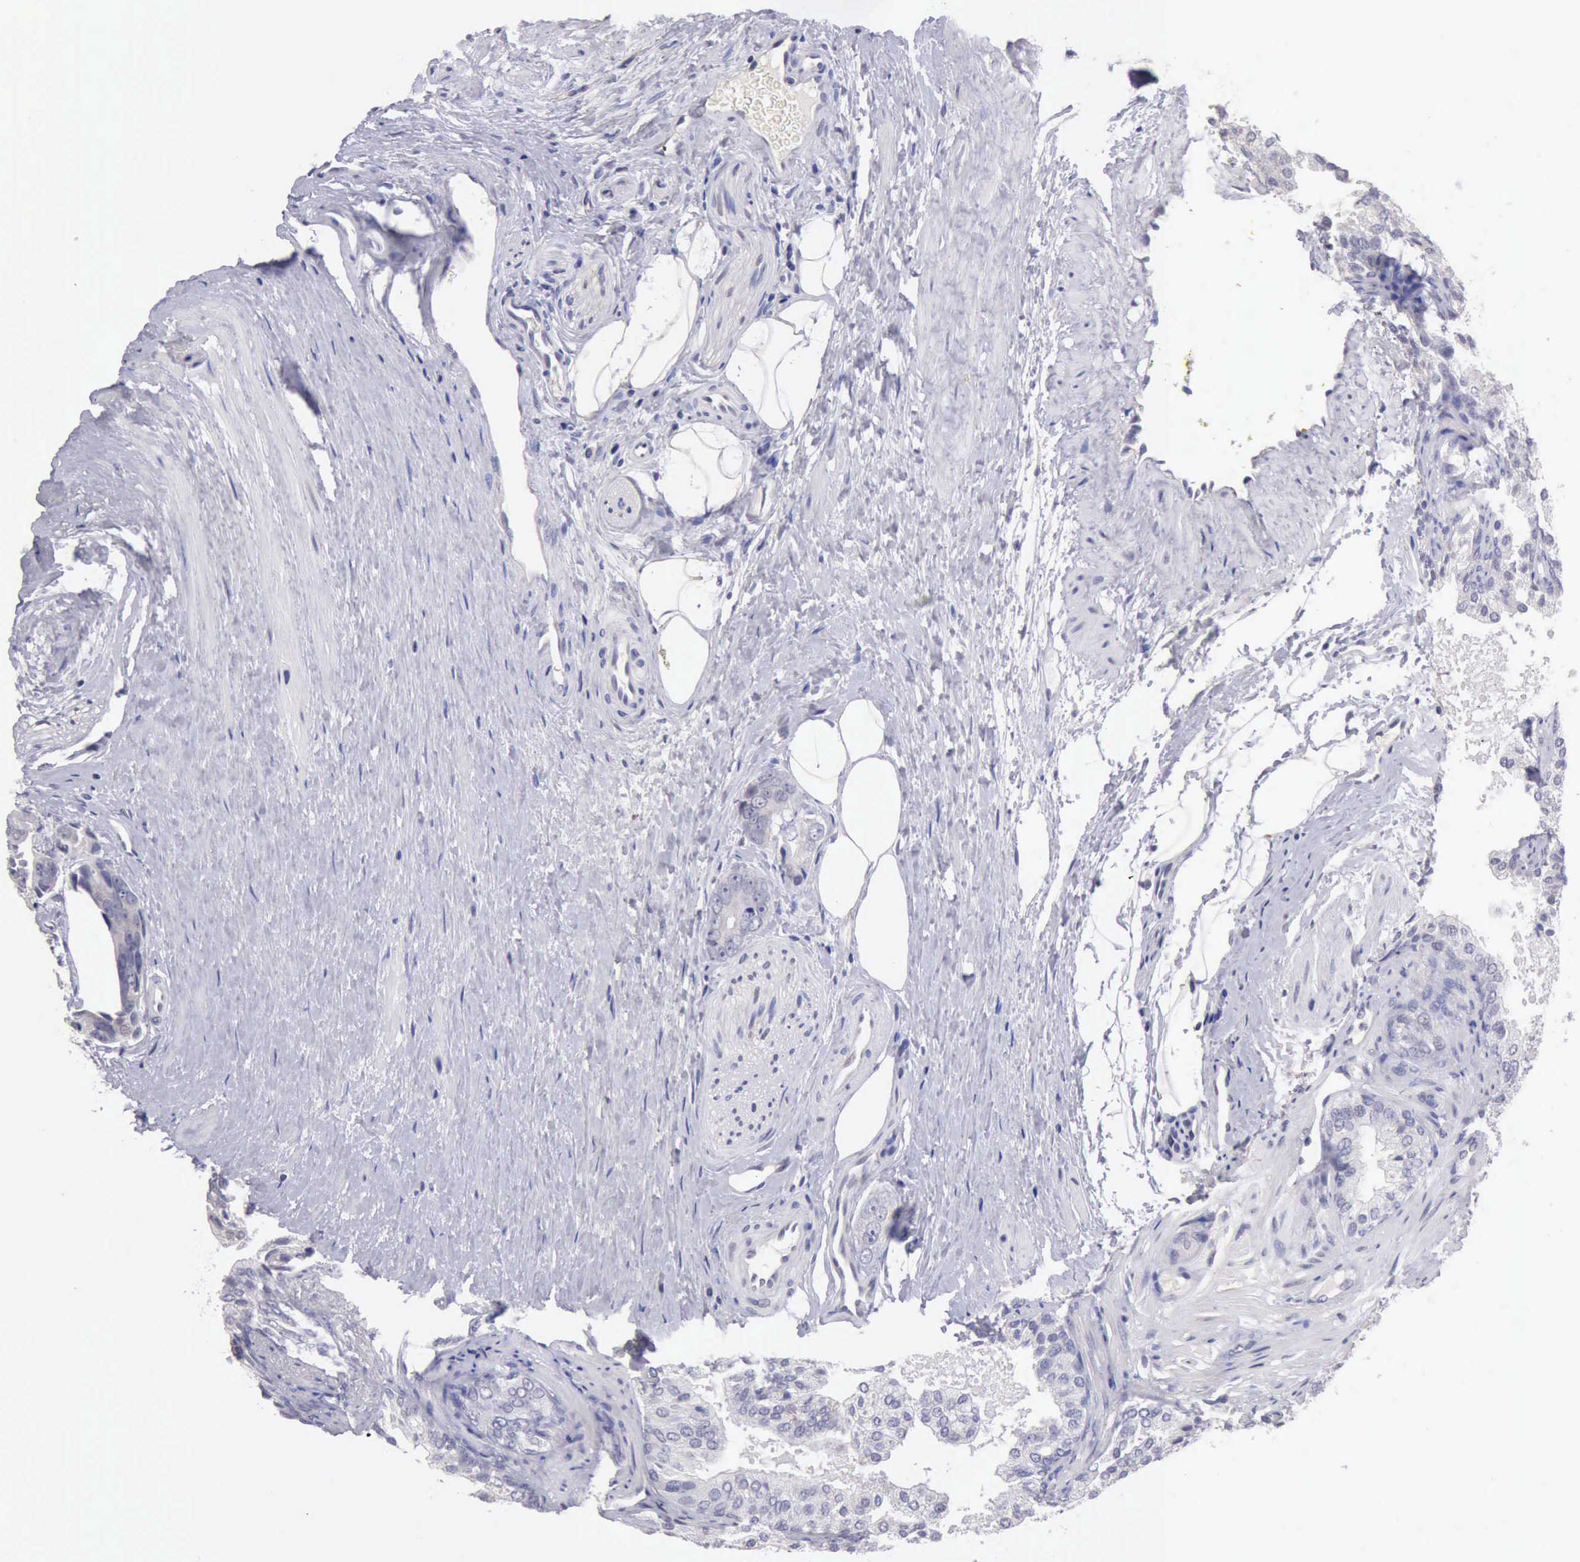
{"staining": {"intensity": "negative", "quantity": "none", "location": "none"}, "tissue": "prostate cancer", "cell_type": "Tumor cells", "image_type": "cancer", "snomed": [{"axis": "morphology", "description": "Adenocarcinoma, Medium grade"}, {"axis": "topography", "description": "Prostate"}], "caption": "A high-resolution micrograph shows IHC staining of prostate cancer, which reveals no significant expression in tumor cells. (Brightfield microscopy of DAB IHC at high magnification).", "gene": "KCND1", "patient": {"sex": "male", "age": 53}}